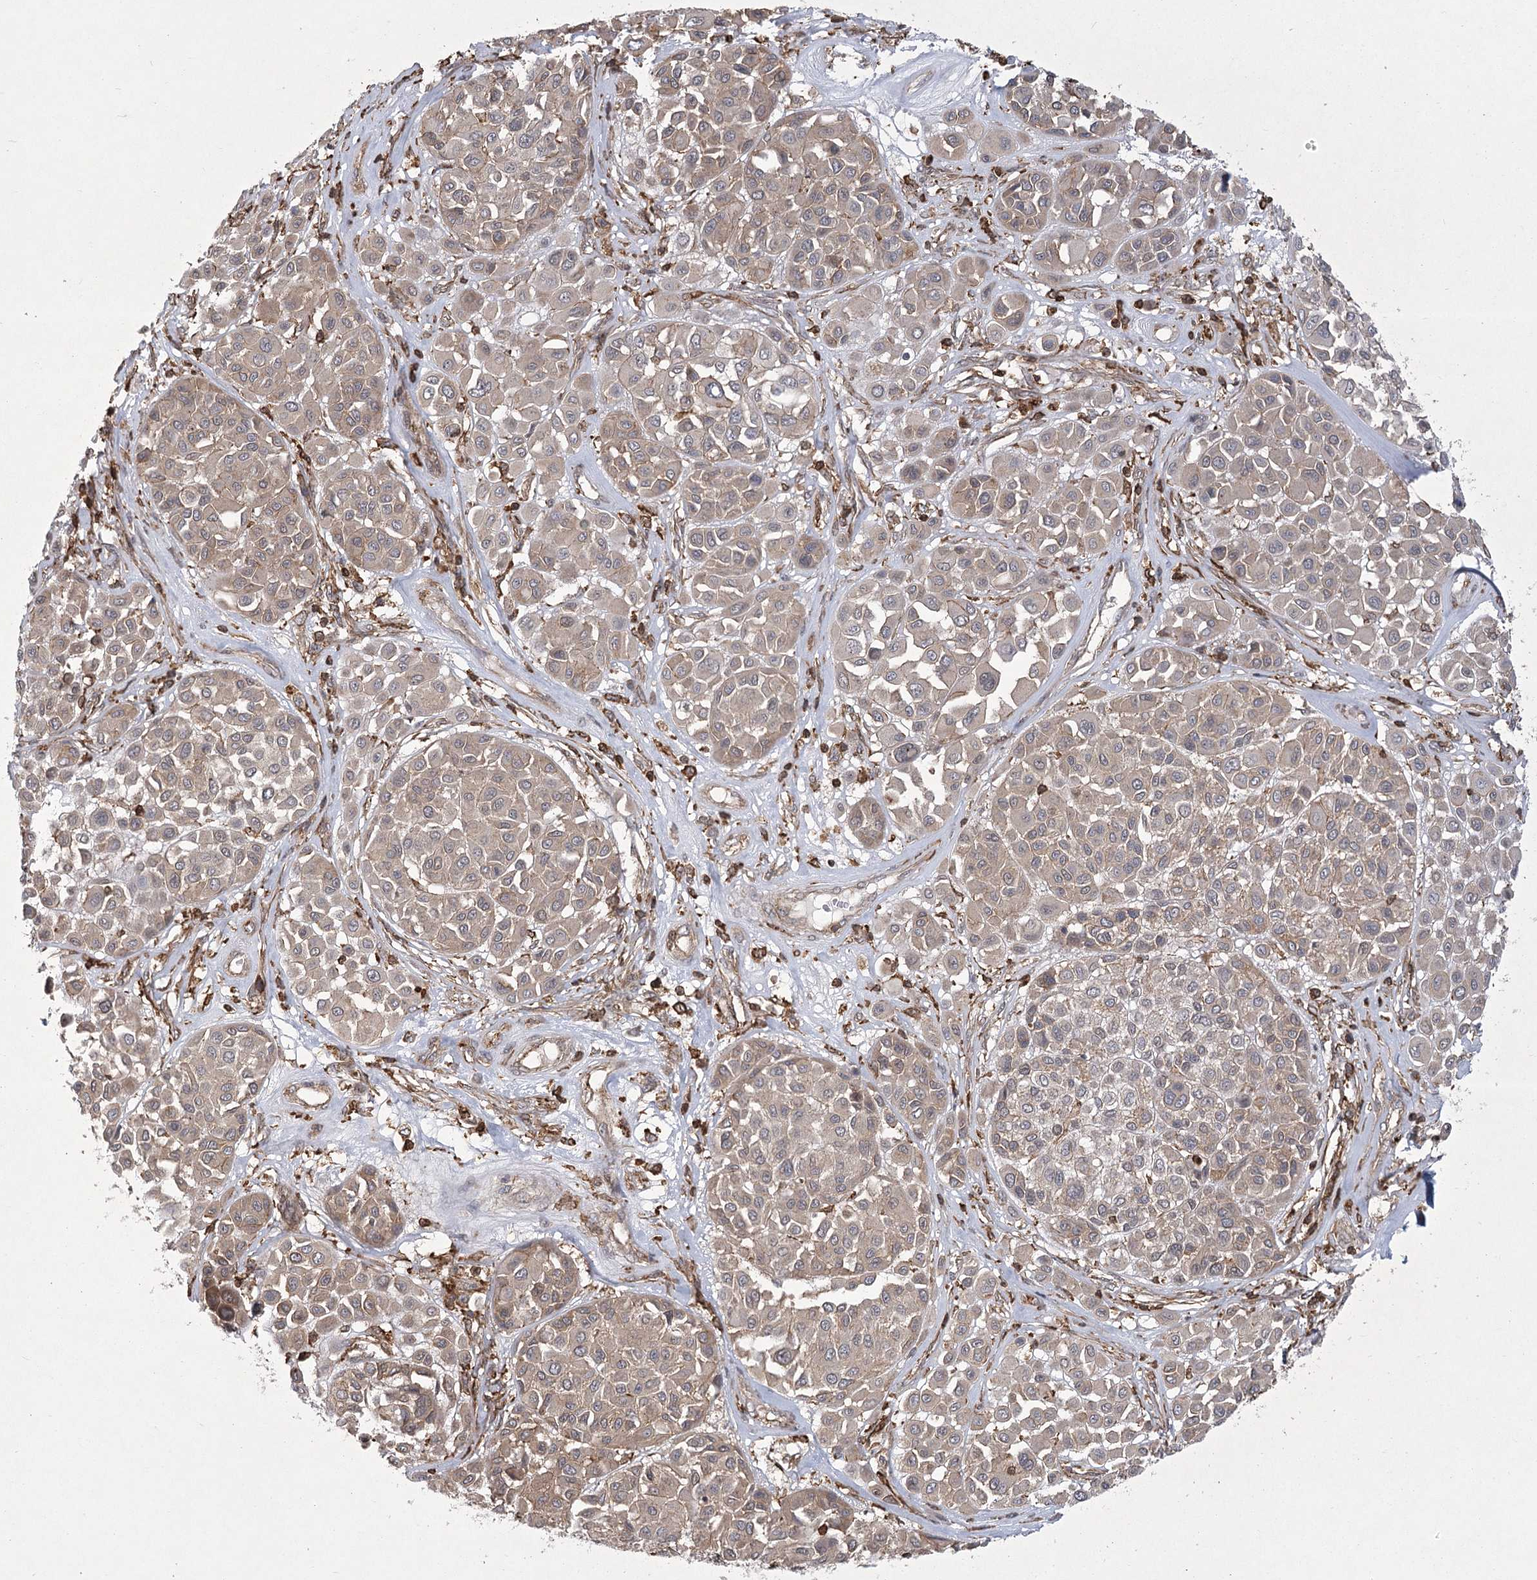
{"staining": {"intensity": "negative", "quantity": "none", "location": "none"}, "tissue": "melanoma", "cell_type": "Tumor cells", "image_type": "cancer", "snomed": [{"axis": "morphology", "description": "Malignant melanoma, Metastatic site"}, {"axis": "topography", "description": "Soft tissue"}], "caption": "Image shows no protein staining in tumor cells of malignant melanoma (metastatic site) tissue. (DAB (3,3'-diaminobenzidine) immunohistochemistry, high magnification).", "gene": "MEPE", "patient": {"sex": "male", "age": 41}}